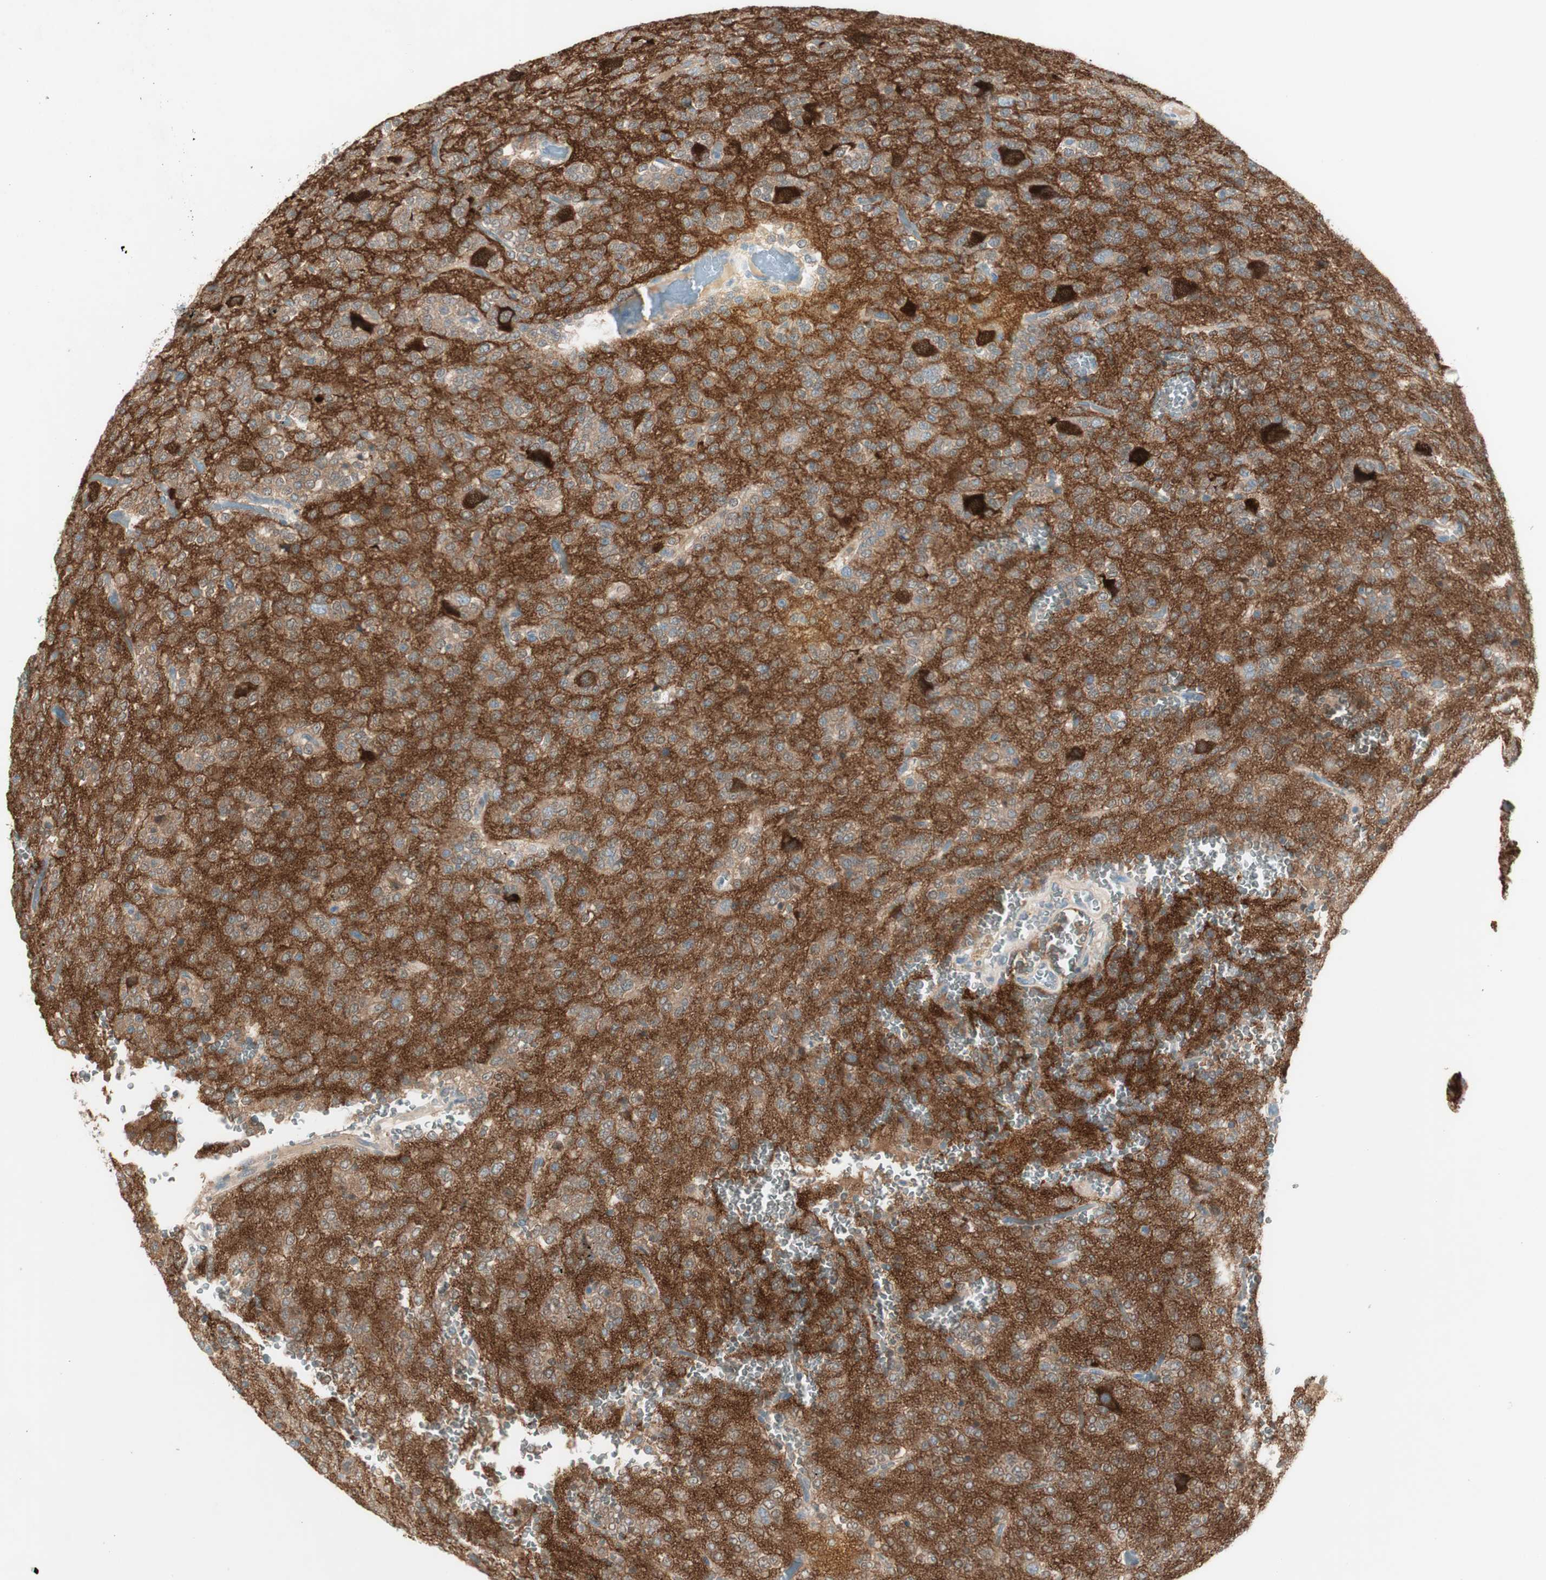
{"staining": {"intensity": "weak", "quantity": ">75%", "location": "cytoplasmic/membranous"}, "tissue": "glioma", "cell_type": "Tumor cells", "image_type": "cancer", "snomed": [{"axis": "morphology", "description": "Glioma, malignant, Low grade"}, {"axis": "topography", "description": "Brain"}], "caption": "This is an image of IHC staining of malignant low-grade glioma, which shows weak staining in the cytoplasmic/membranous of tumor cells.", "gene": "MAPRE3", "patient": {"sex": "male", "age": 38}}